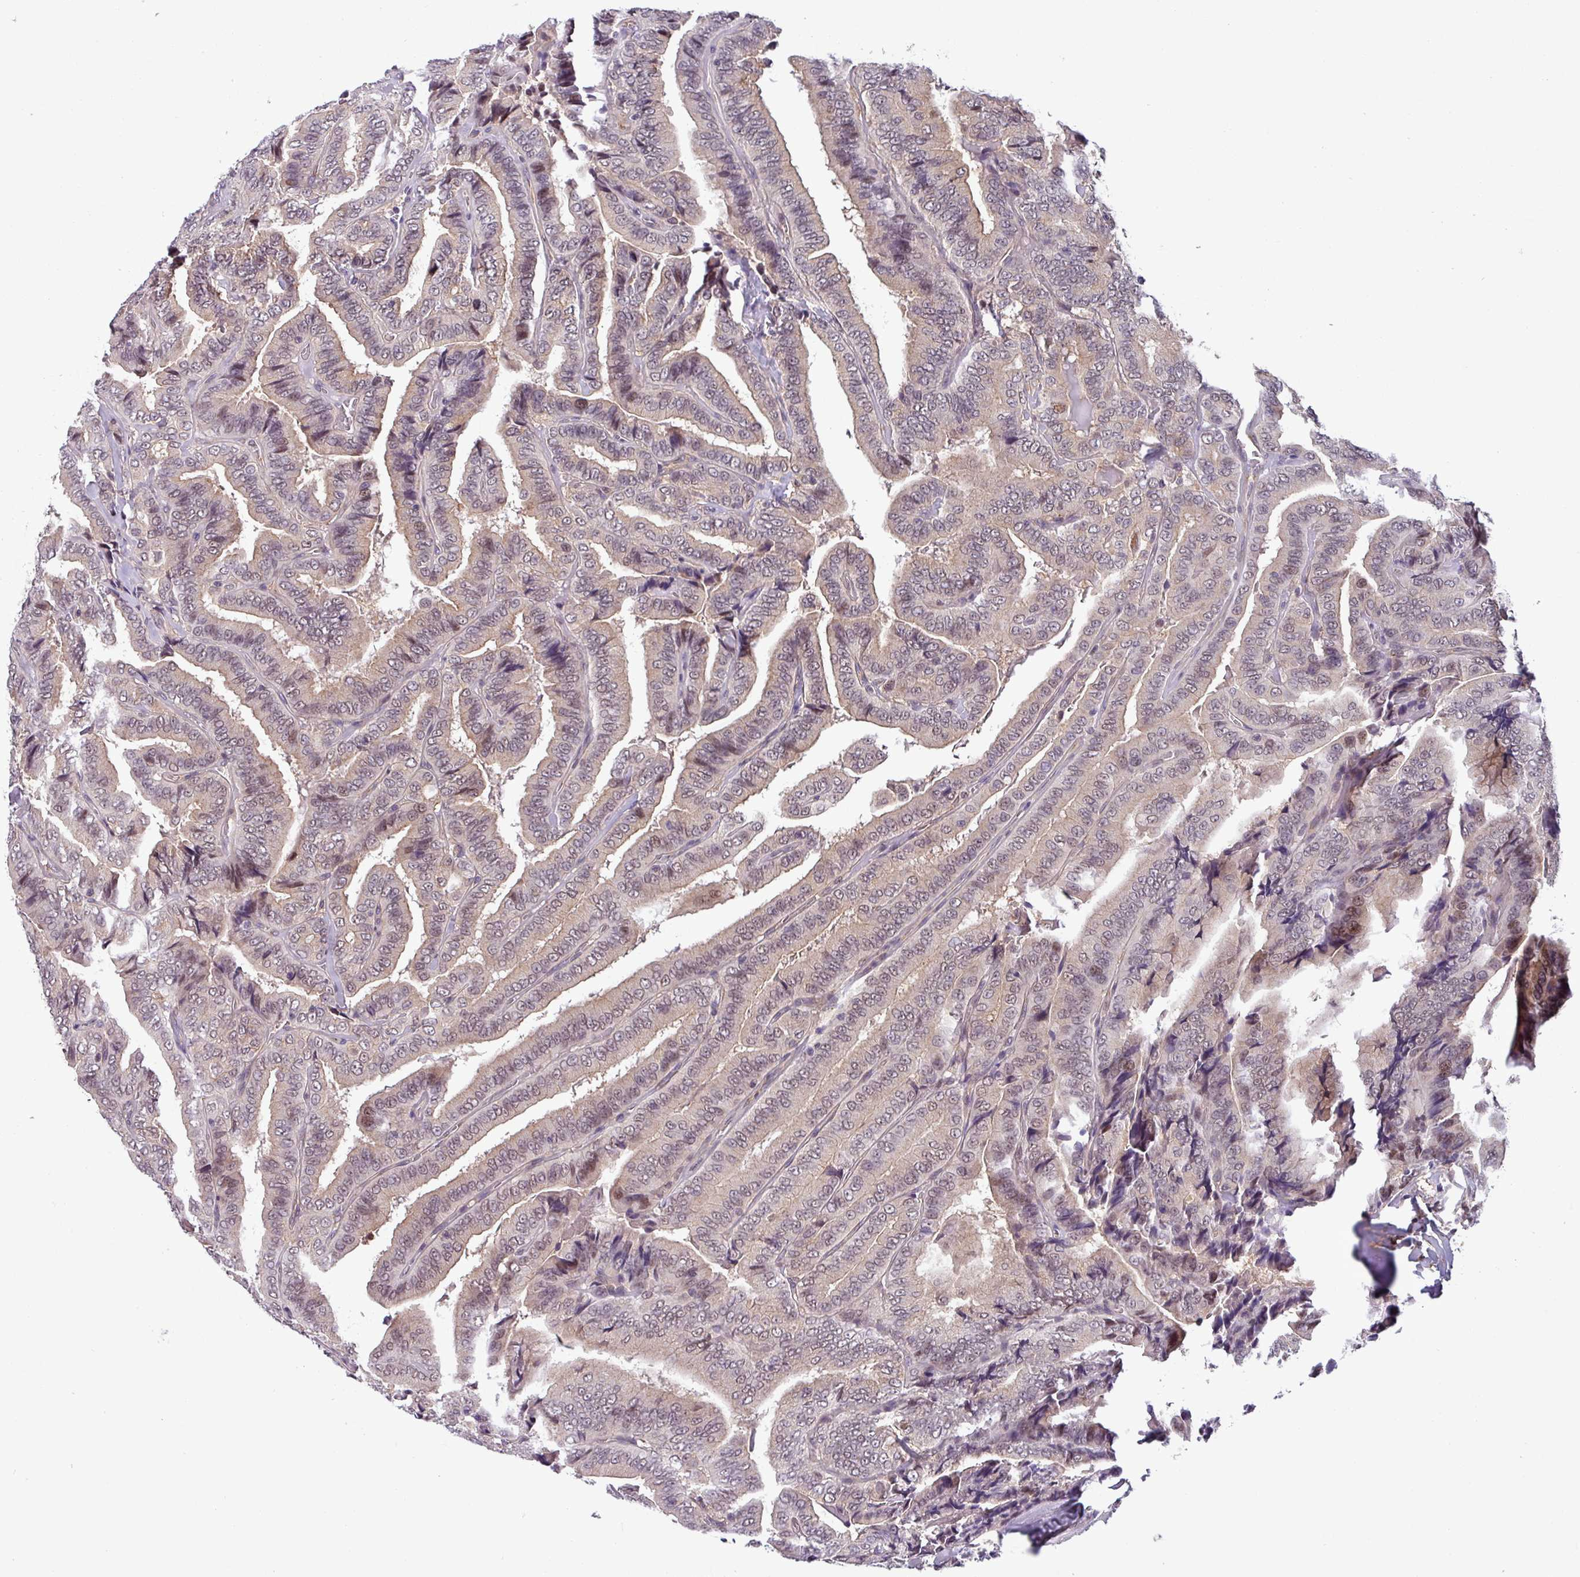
{"staining": {"intensity": "weak", "quantity": "25%-75%", "location": "nuclear"}, "tissue": "thyroid cancer", "cell_type": "Tumor cells", "image_type": "cancer", "snomed": [{"axis": "morphology", "description": "Papillary adenocarcinoma, NOS"}, {"axis": "topography", "description": "Thyroid gland"}], "caption": "IHC histopathology image of human papillary adenocarcinoma (thyroid) stained for a protein (brown), which shows low levels of weak nuclear positivity in about 25%-75% of tumor cells.", "gene": "NPFFR1", "patient": {"sex": "male", "age": 61}}